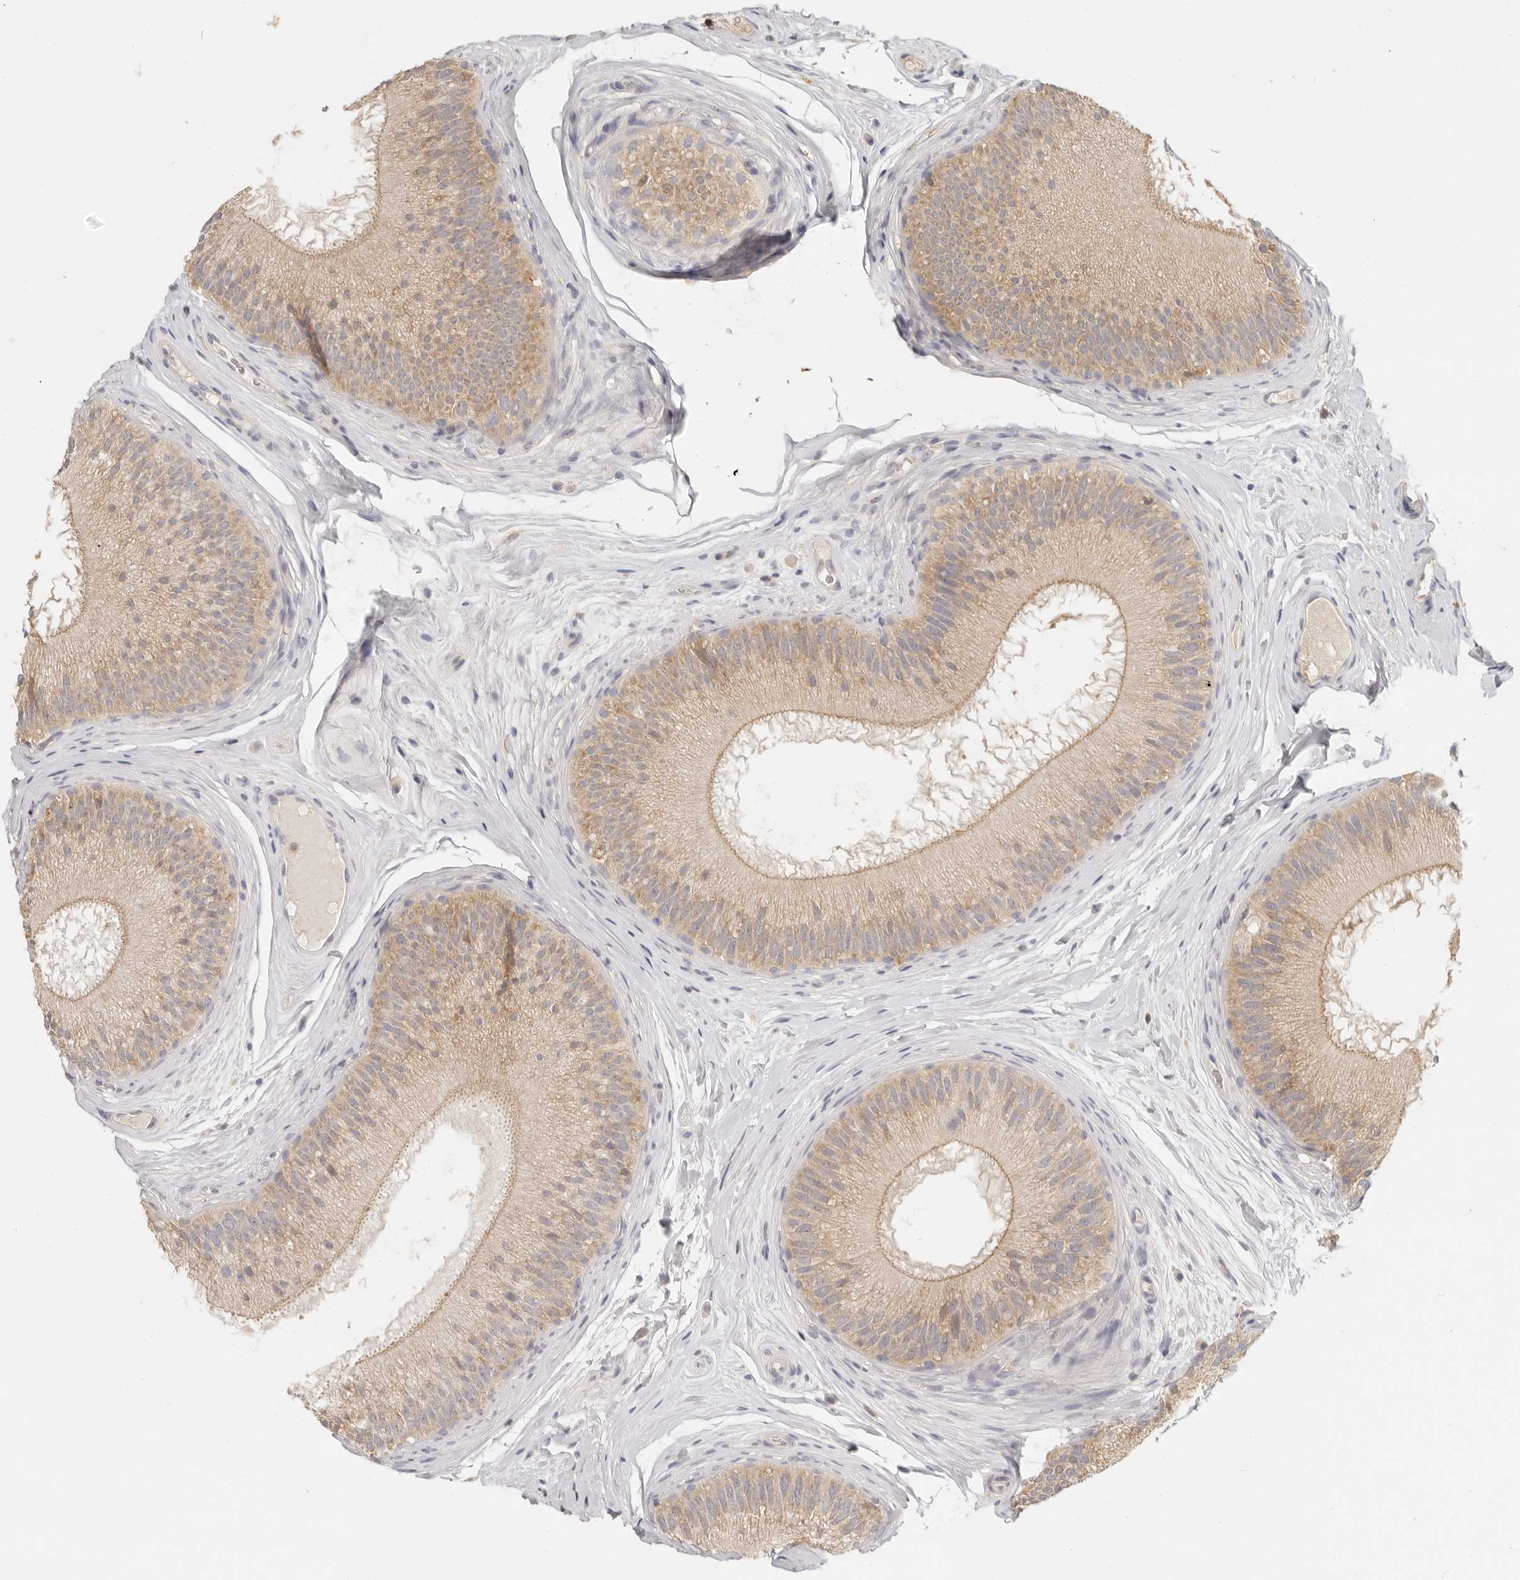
{"staining": {"intensity": "moderate", "quantity": ">75%", "location": "cytoplasmic/membranous"}, "tissue": "epididymis", "cell_type": "Glandular cells", "image_type": "normal", "snomed": [{"axis": "morphology", "description": "Normal tissue, NOS"}, {"axis": "topography", "description": "Epididymis"}], "caption": "IHC photomicrograph of benign epididymis: epididymis stained using IHC shows medium levels of moderate protein expression localized specifically in the cytoplasmic/membranous of glandular cells, appearing as a cytoplasmic/membranous brown color.", "gene": "CSK", "patient": {"sex": "male", "age": 45}}